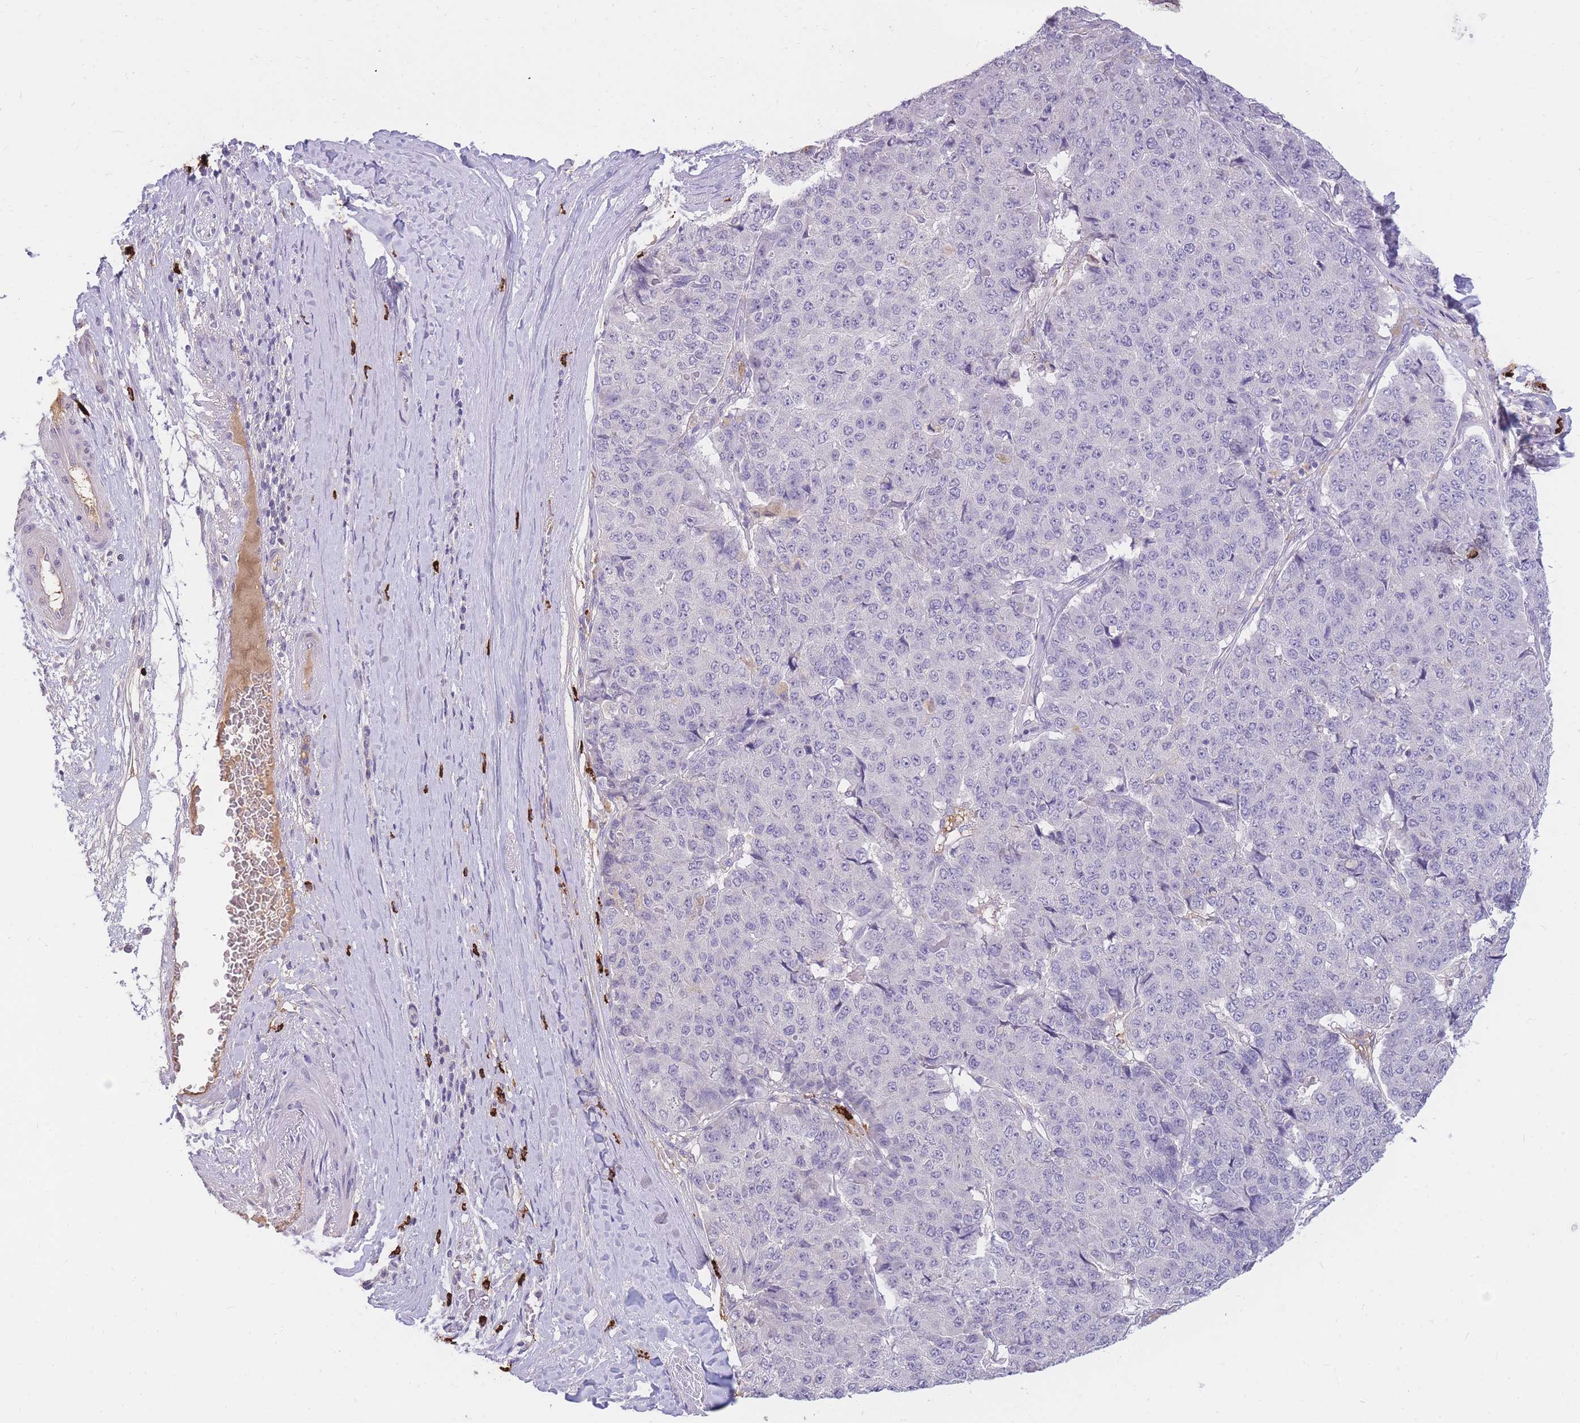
{"staining": {"intensity": "negative", "quantity": "none", "location": "none"}, "tissue": "pancreatic cancer", "cell_type": "Tumor cells", "image_type": "cancer", "snomed": [{"axis": "morphology", "description": "Adenocarcinoma, NOS"}, {"axis": "topography", "description": "Pancreas"}], "caption": "An immunohistochemistry (IHC) image of adenocarcinoma (pancreatic) is shown. There is no staining in tumor cells of adenocarcinoma (pancreatic).", "gene": "TPSD1", "patient": {"sex": "male", "age": 50}}